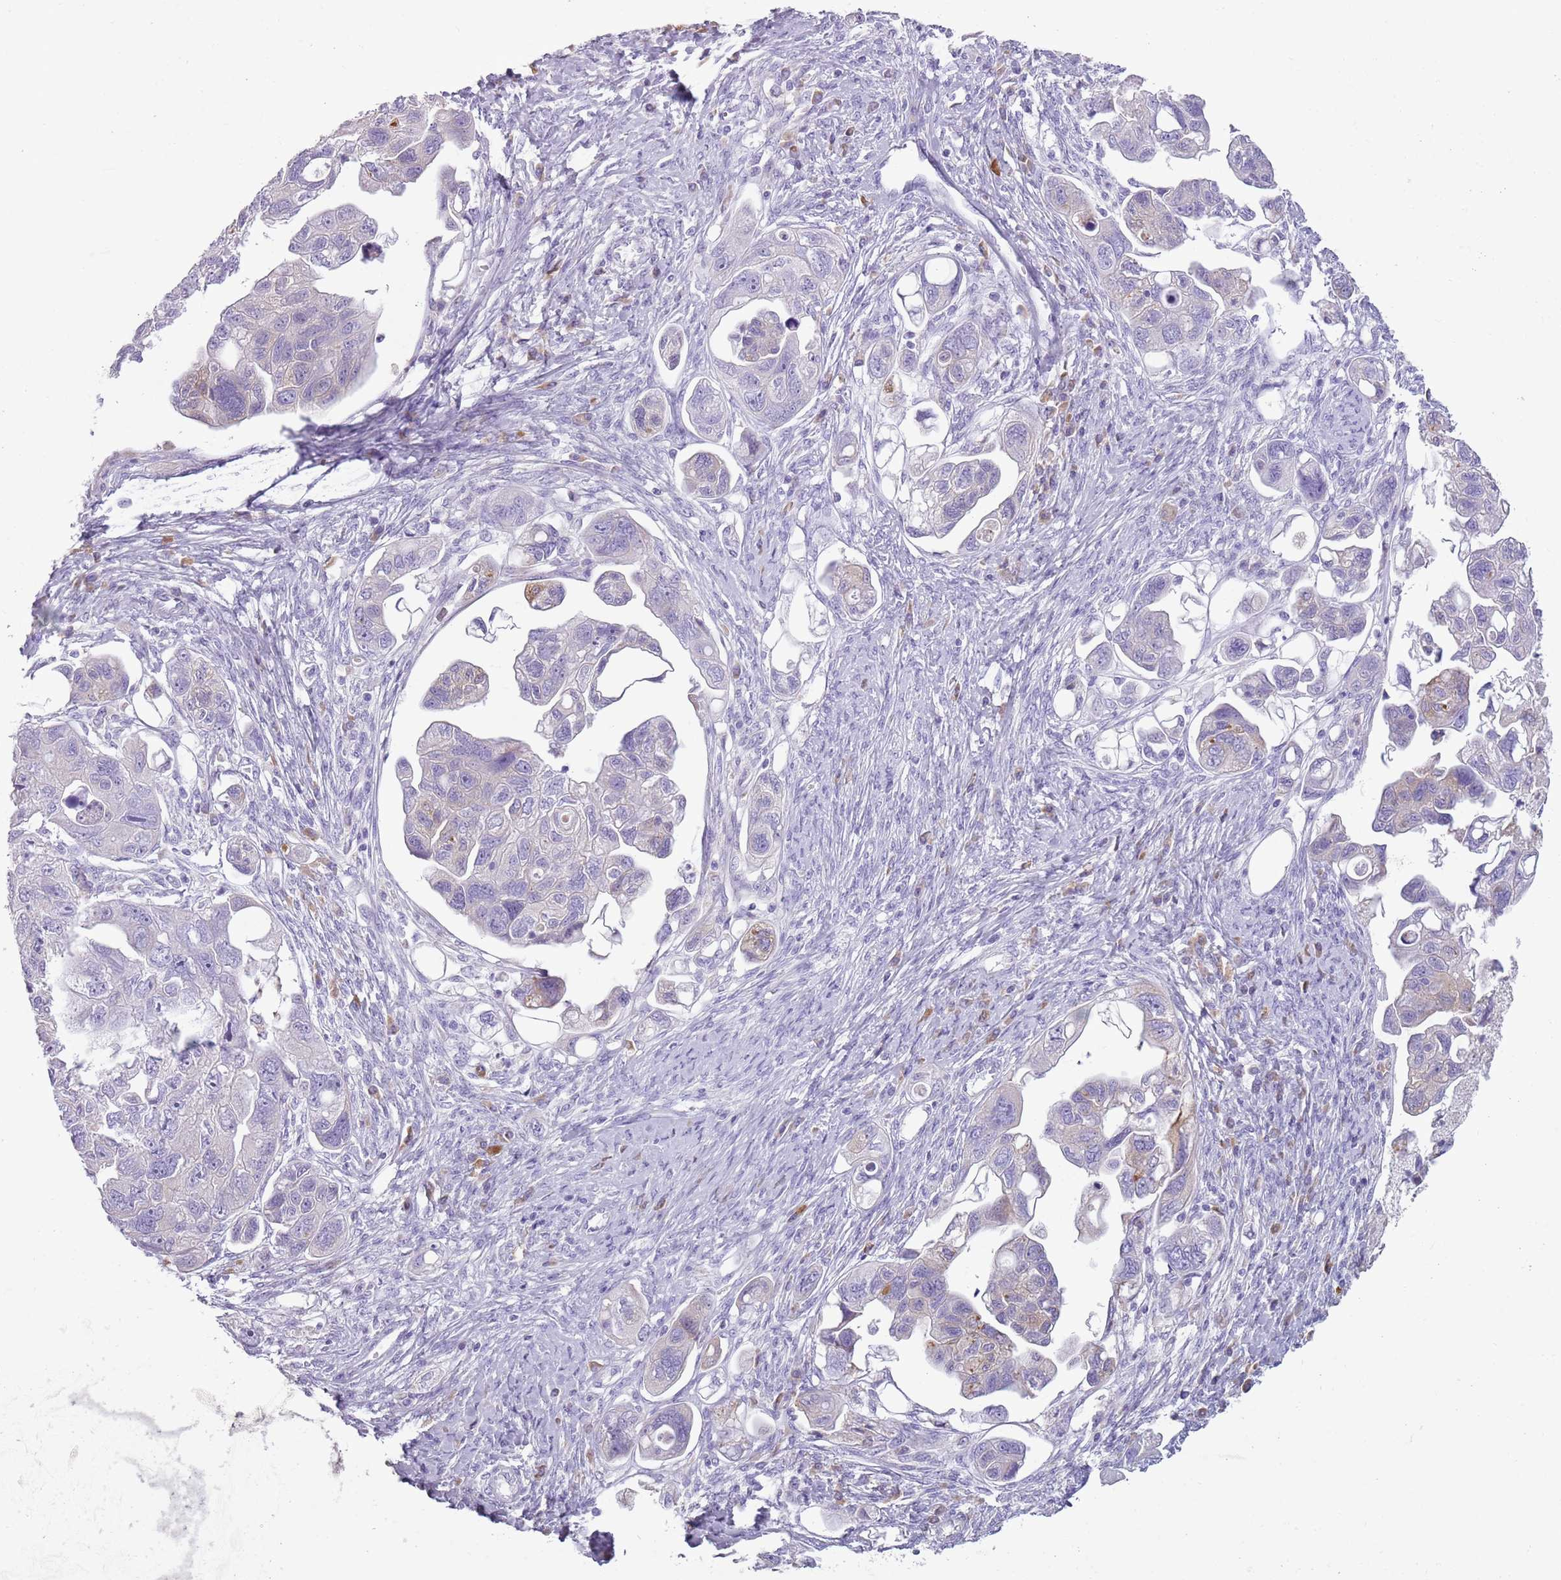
{"staining": {"intensity": "negative", "quantity": "none", "location": "none"}, "tissue": "ovarian cancer", "cell_type": "Tumor cells", "image_type": "cancer", "snomed": [{"axis": "morphology", "description": "Carcinoma, NOS"}, {"axis": "morphology", "description": "Cystadenocarcinoma, serous, NOS"}, {"axis": "topography", "description": "Ovary"}], "caption": "DAB immunohistochemical staining of human ovarian cancer (carcinoma) demonstrates no significant expression in tumor cells. (Stains: DAB immunohistochemistry (IHC) with hematoxylin counter stain, Microscopy: brightfield microscopy at high magnification).", "gene": "HYOU1", "patient": {"sex": "female", "age": 69}}